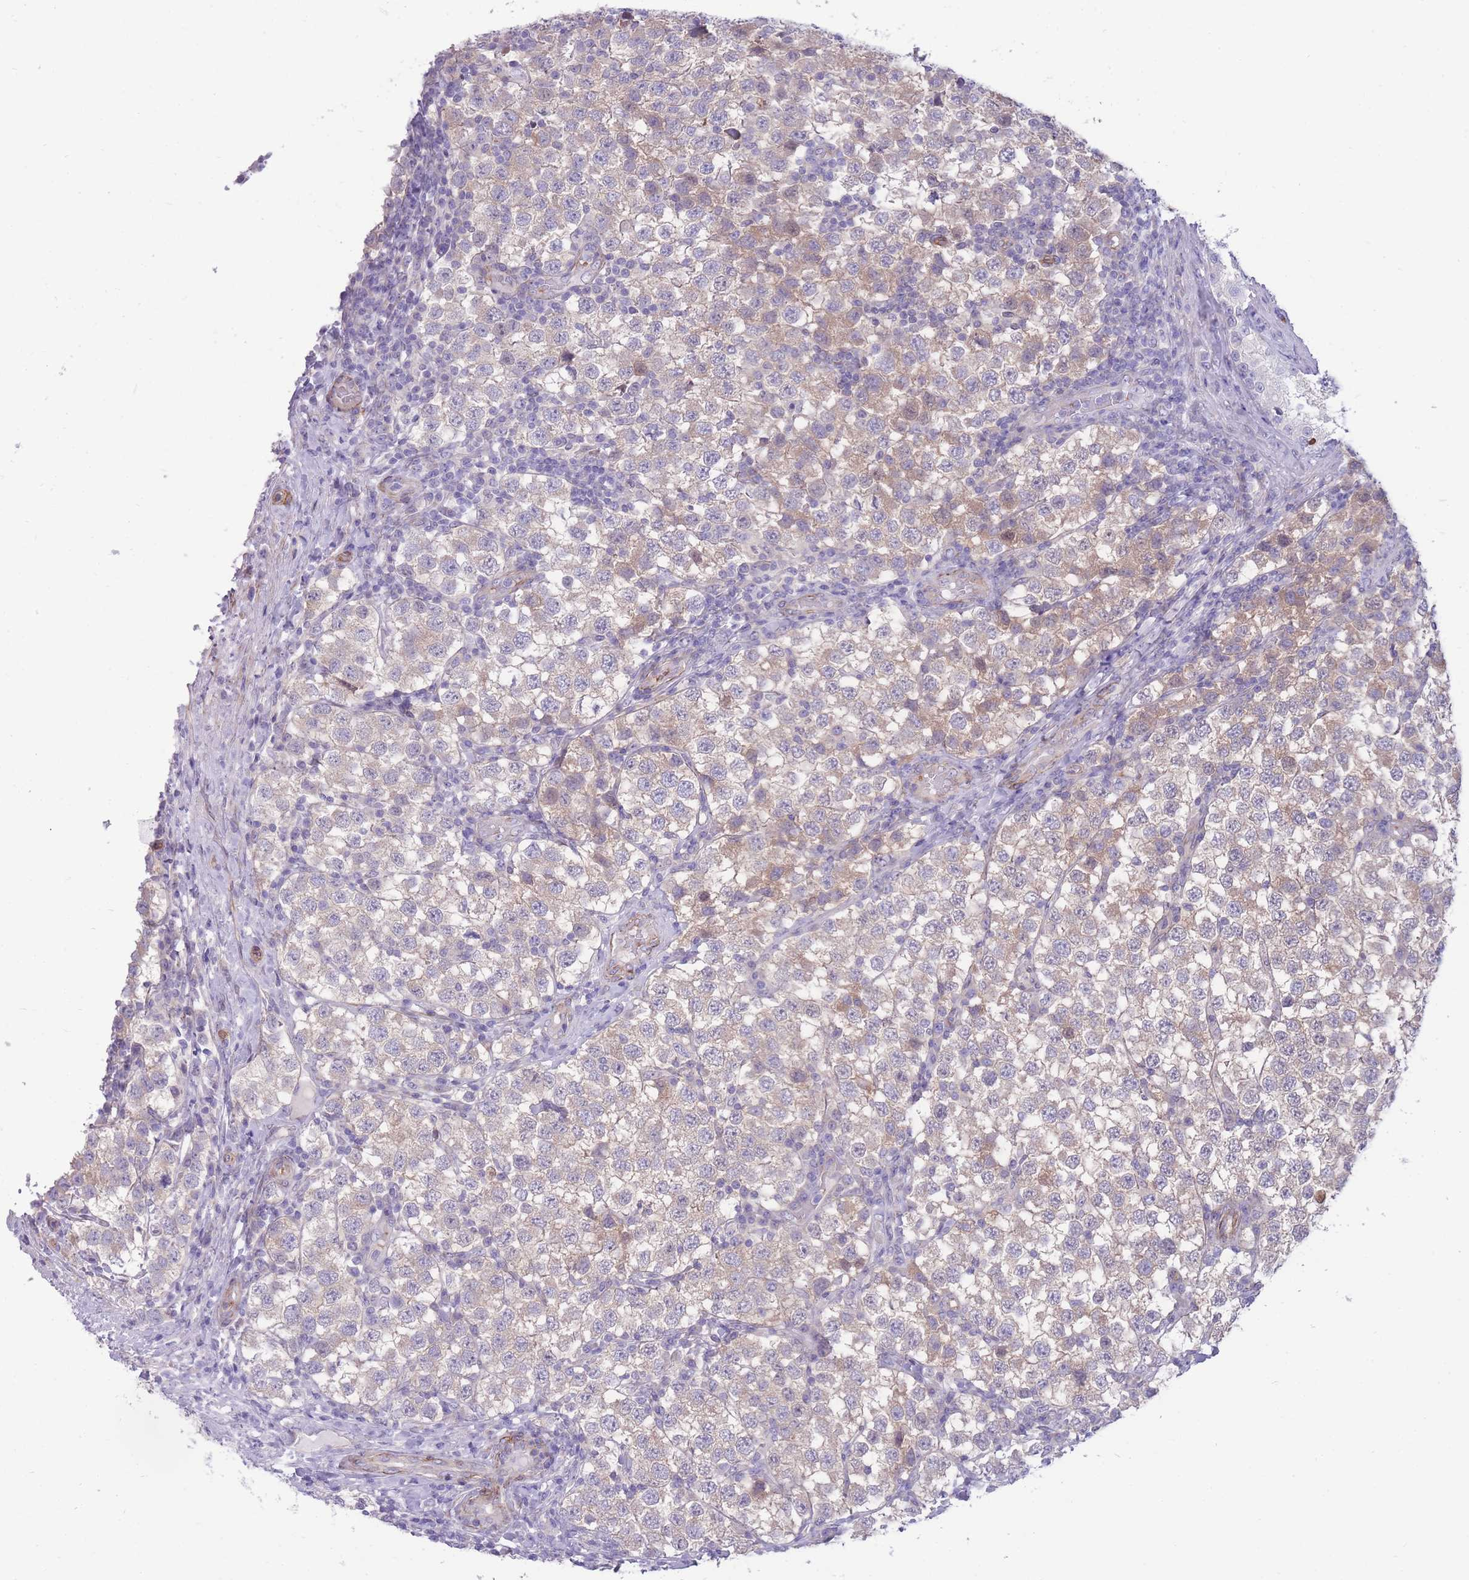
{"staining": {"intensity": "weak", "quantity": "25%-75%", "location": "cytoplasmic/membranous"}, "tissue": "testis cancer", "cell_type": "Tumor cells", "image_type": "cancer", "snomed": [{"axis": "morphology", "description": "Seminoma, NOS"}, {"axis": "topography", "description": "Testis"}], "caption": "About 25%-75% of tumor cells in human seminoma (testis) display weak cytoplasmic/membranous protein expression as visualized by brown immunohistochemical staining.", "gene": "RGS11", "patient": {"sex": "male", "age": 34}}